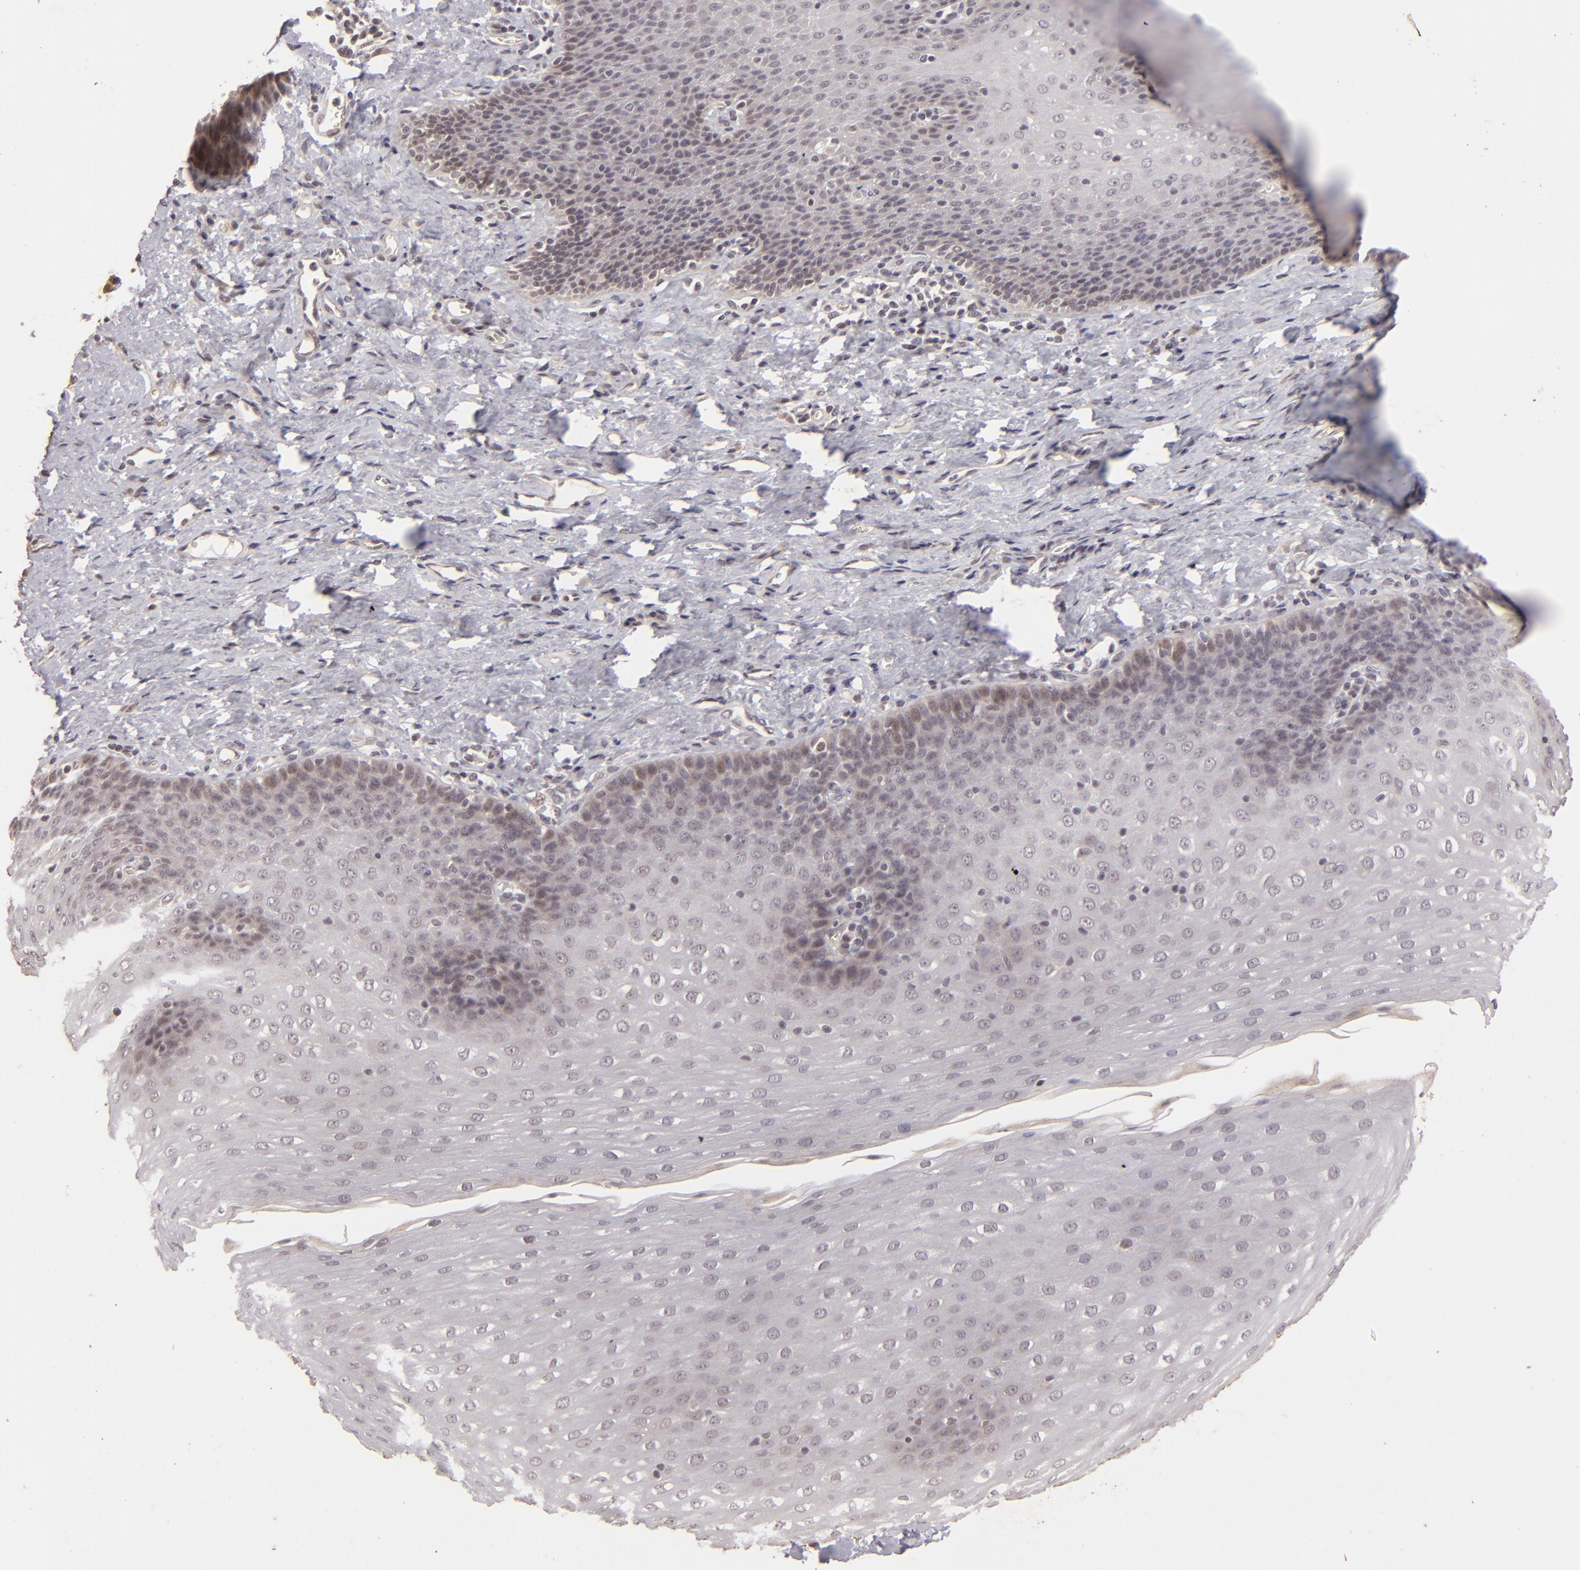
{"staining": {"intensity": "weak", "quantity": "<25%", "location": "cytoplasmic/membranous"}, "tissue": "esophagus", "cell_type": "Squamous epithelial cells", "image_type": "normal", "snomed": [{"axis": "morphology", "description": "Normal tissue, NOS"}, {"axis": "topography", "description": "Esophagus"}], "caption": "Immunohistochemistry of normal human esophagus shows no positivity in squamous epithelial cells. (Stains: DAB immunohistochemistry (IHC) with hematoxylin counter stain, Microscopy: brightfield microscopy at high magnification).", "gene": "DFFA", "patient": {"sex": "female", "age": 61}}